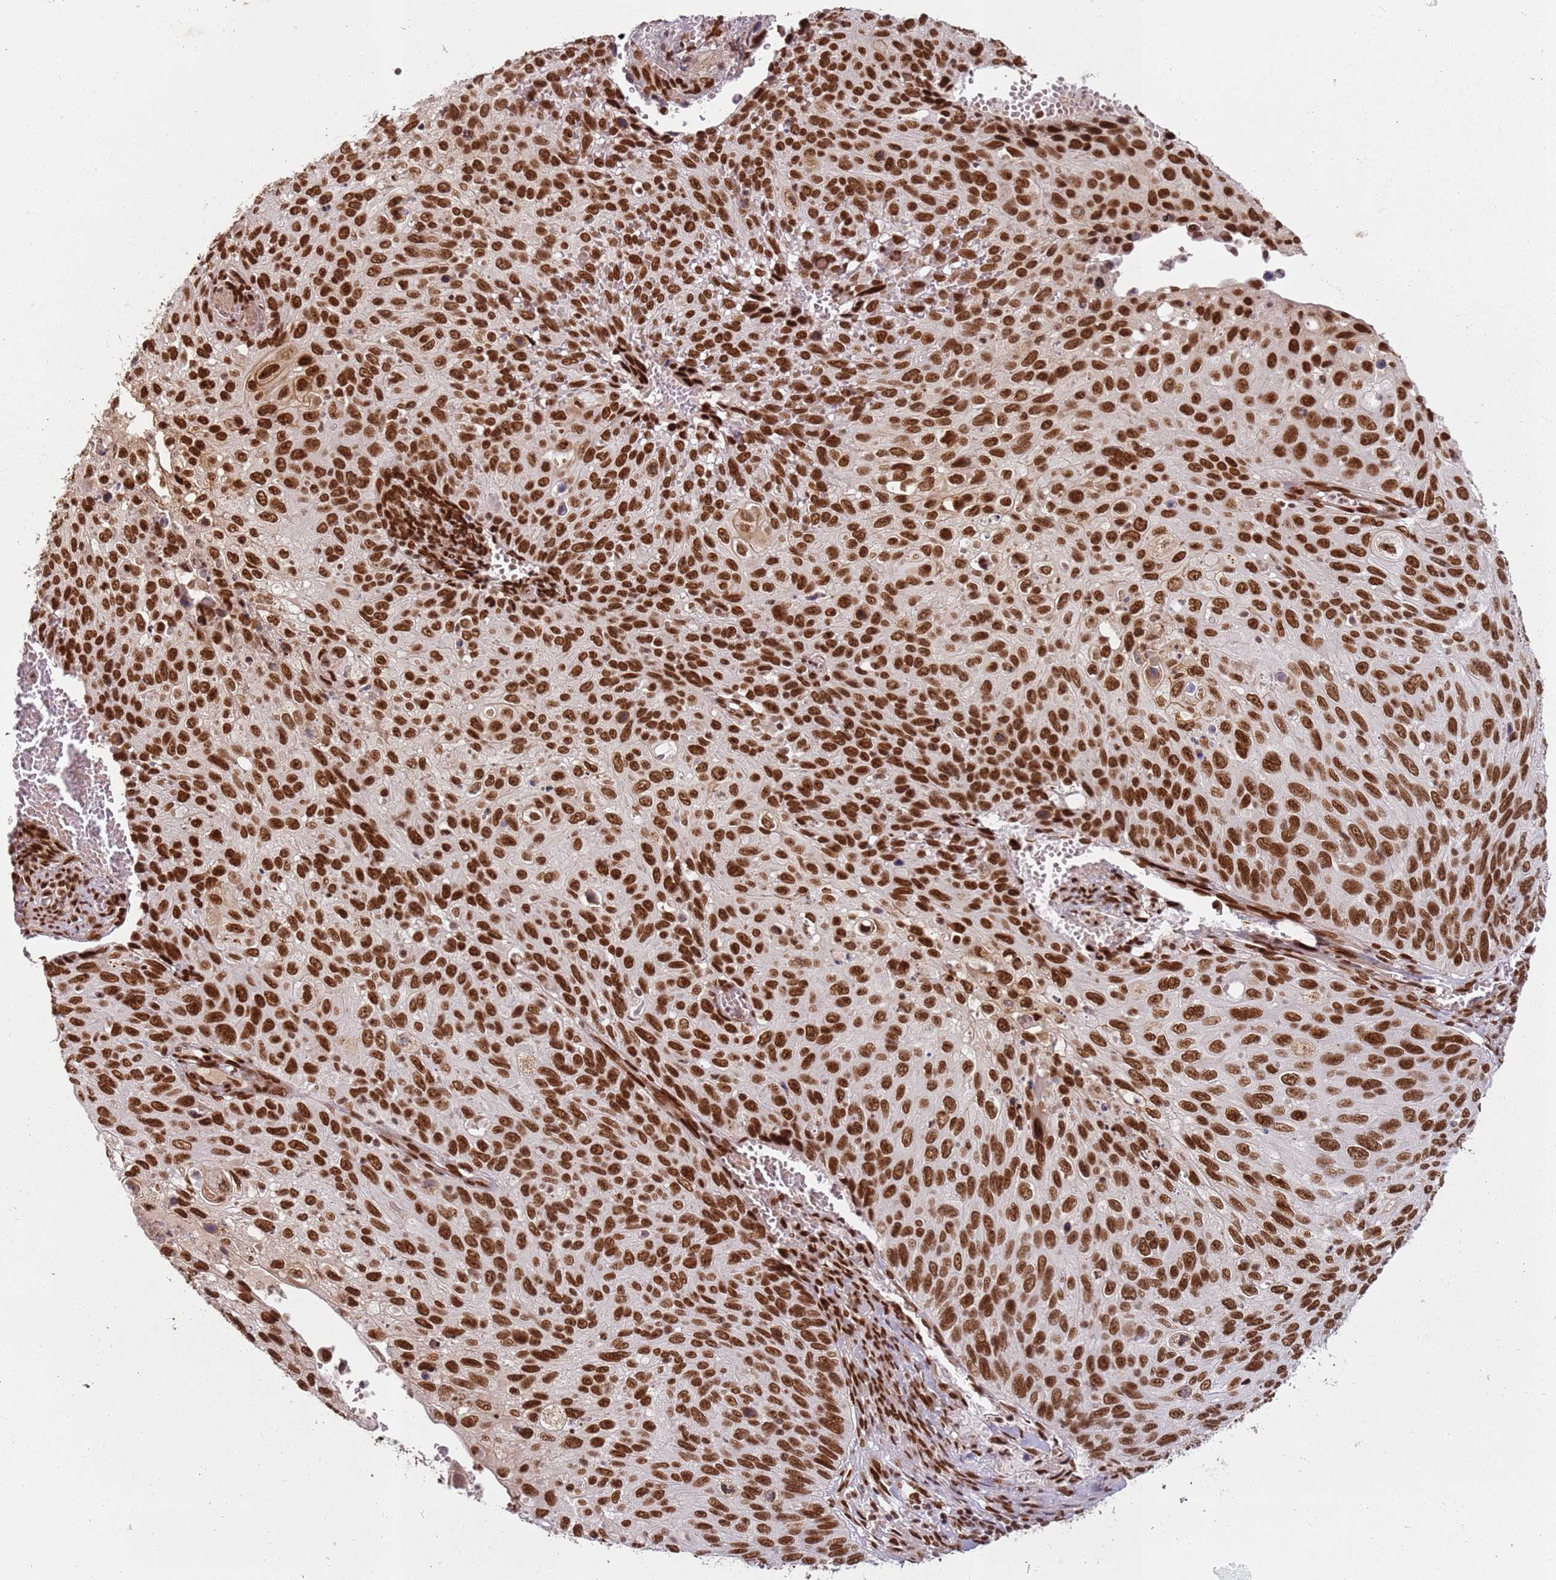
{"staining": {"intensity": "strong", "quantity": ">75%", "location": "nuclear"}, "tissue": "cervical cancer", "cell_type": "Tumor cells", "image_type": "cancer", "snomed": [{"axis": "morphology", "description": "Squamous cell carcinoma, NOS"}, {"axis": "topography", "description": "Cervix"}], "caption": "Strong nuclear protein expression is identified in about >75% of tumor cells in cervical squamous cell carcinoma.", "gene": "TENT4A", "patient": {"sex": "female", "age": 70}}